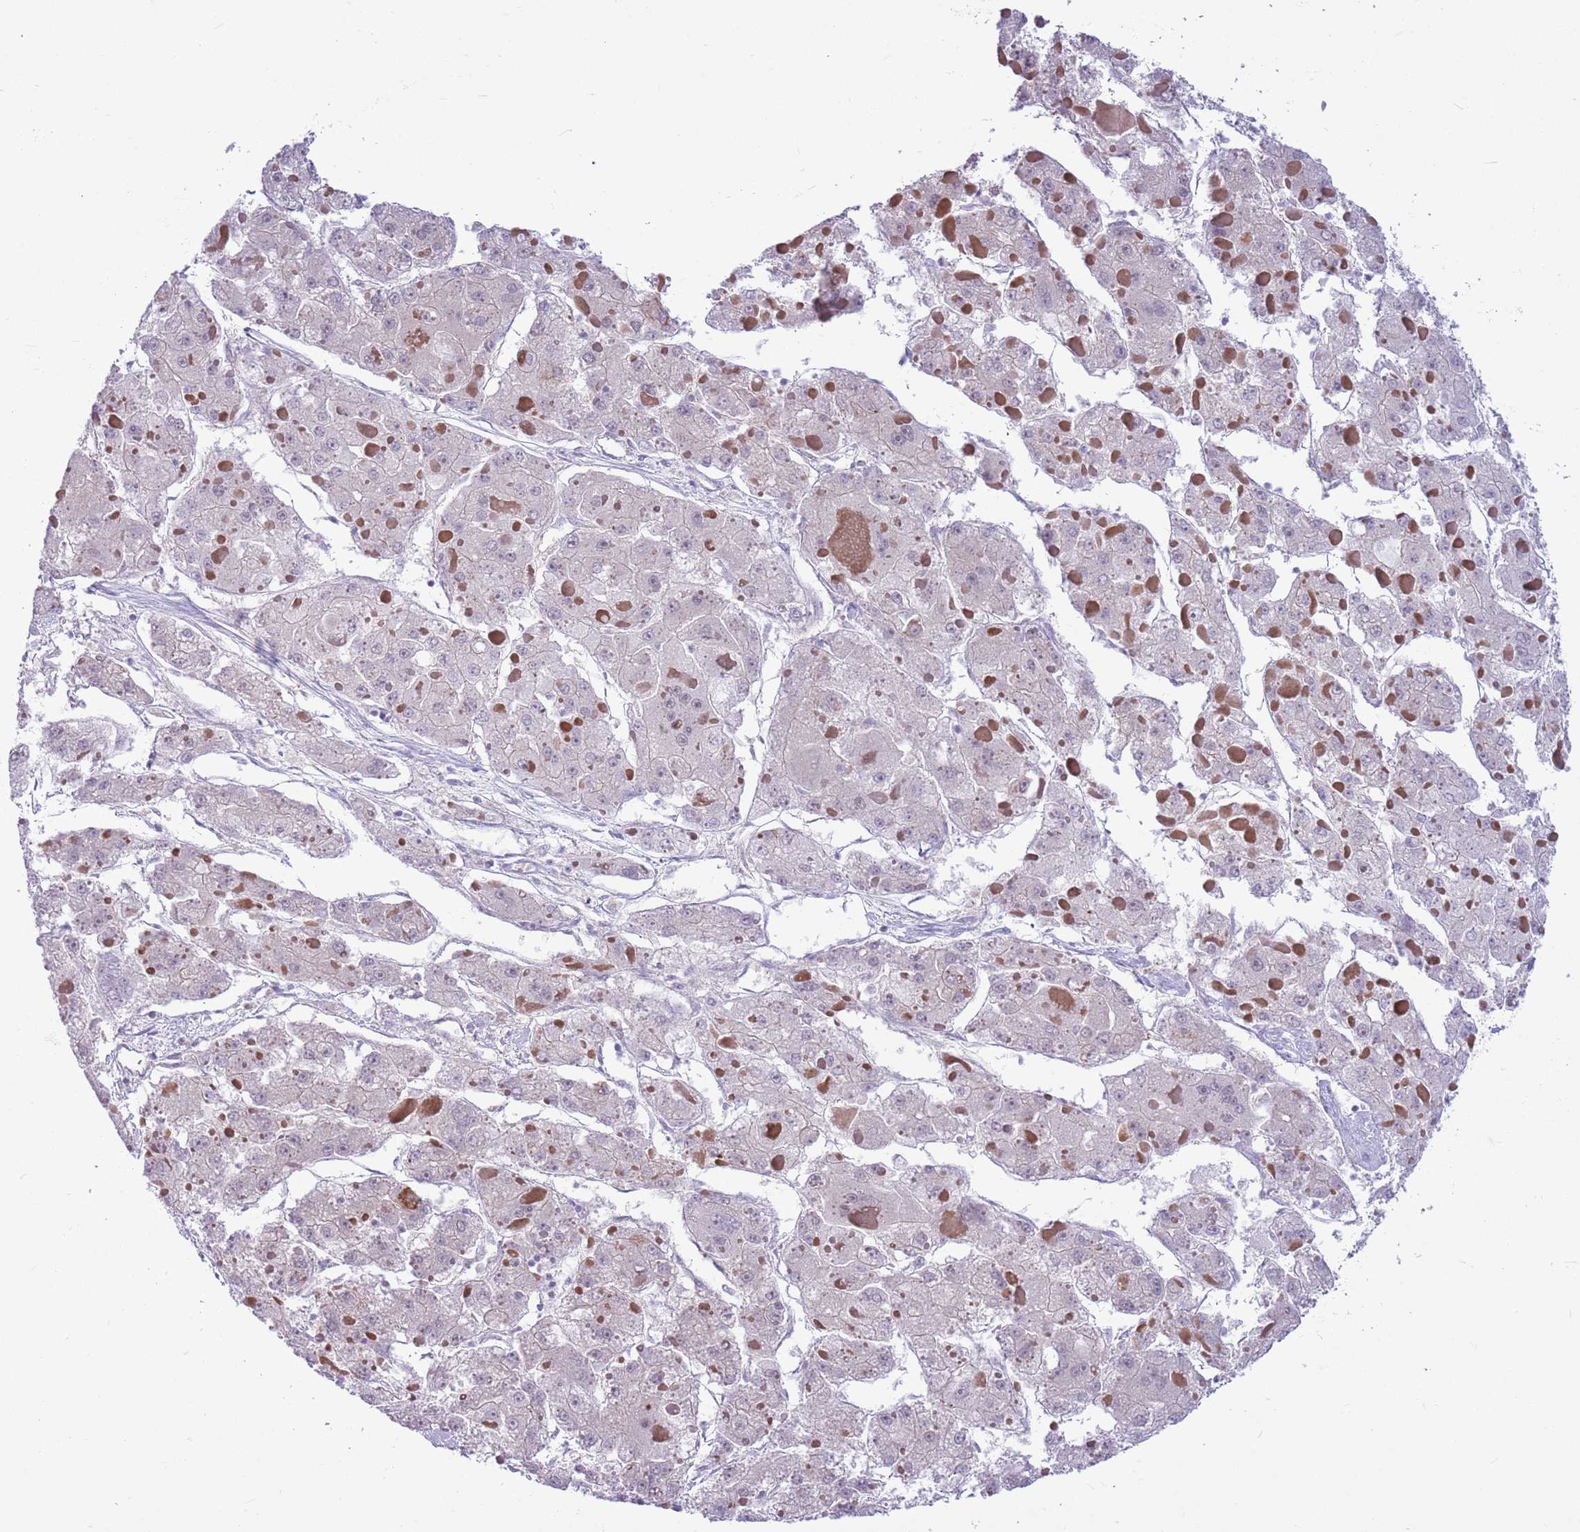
{"staining": {"intensity": "negative", "quantity": "none", "location": "none"}, "tissue": "liver cancer", "cell_type": "Tumor cells", "image_type": "cancer", "snomed": [{"axis": "morphology", "description": "Carcinoma, Hepatocellular, NOS"}, {"axis": "topography", "description": "Liver"}], "caption": "Immunohistochemical staining of liver cancer (hepatocellular carcinoma) demonstrates no significant expression in tumor cells.", "gene": "PARP8", "patient": {"sex": "female", "age": 73}}